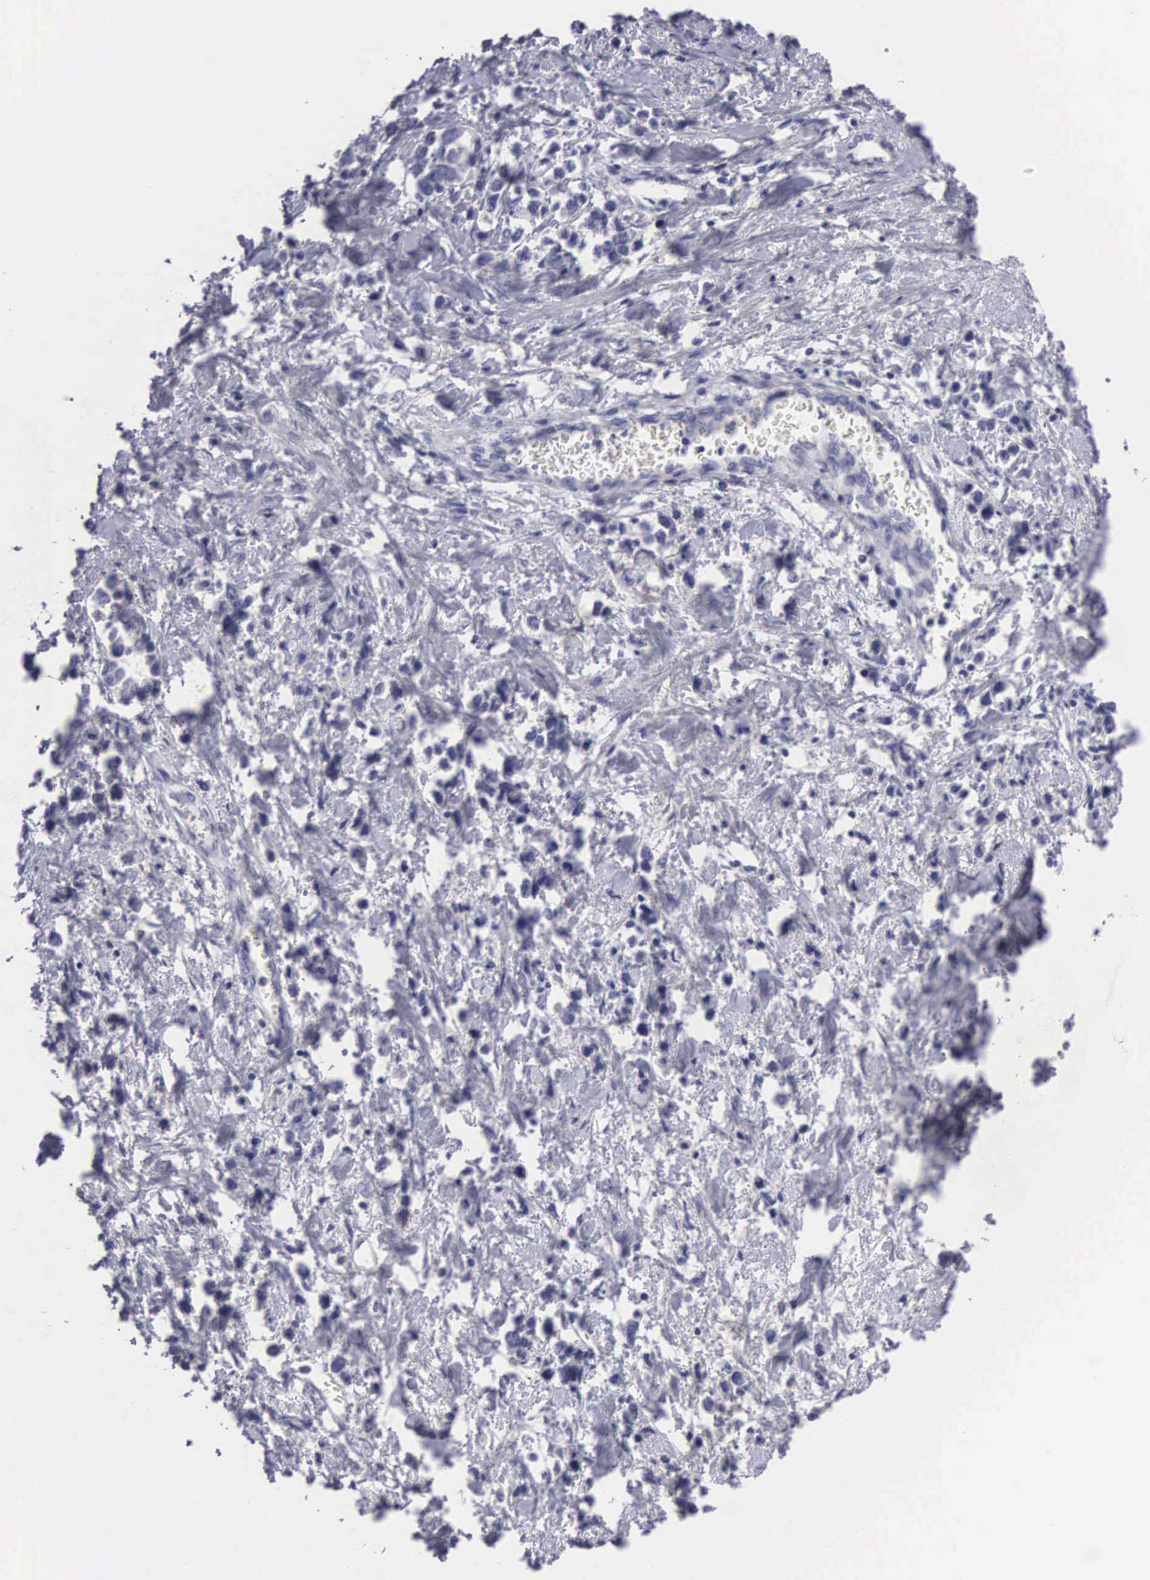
{"staining": {"intensity": "negative", "quantity": "none", "location": "none"}, "tissue": "stomach cancer", "cell_type": "Tumor cells", "image_type": "cancer", "snomed": [{"axis": "morphology", "description": "Adenocarcinoma, NOS"}, {"axis": "topography", "description": "Stomach, upper"}], "caption": "Histopathology image shows no significant protein staining in tumor cells of stomach cancer (adenocarcinoma).", "gene": "SLITRK4", "patient": {"sex": "male", "age": 76}}